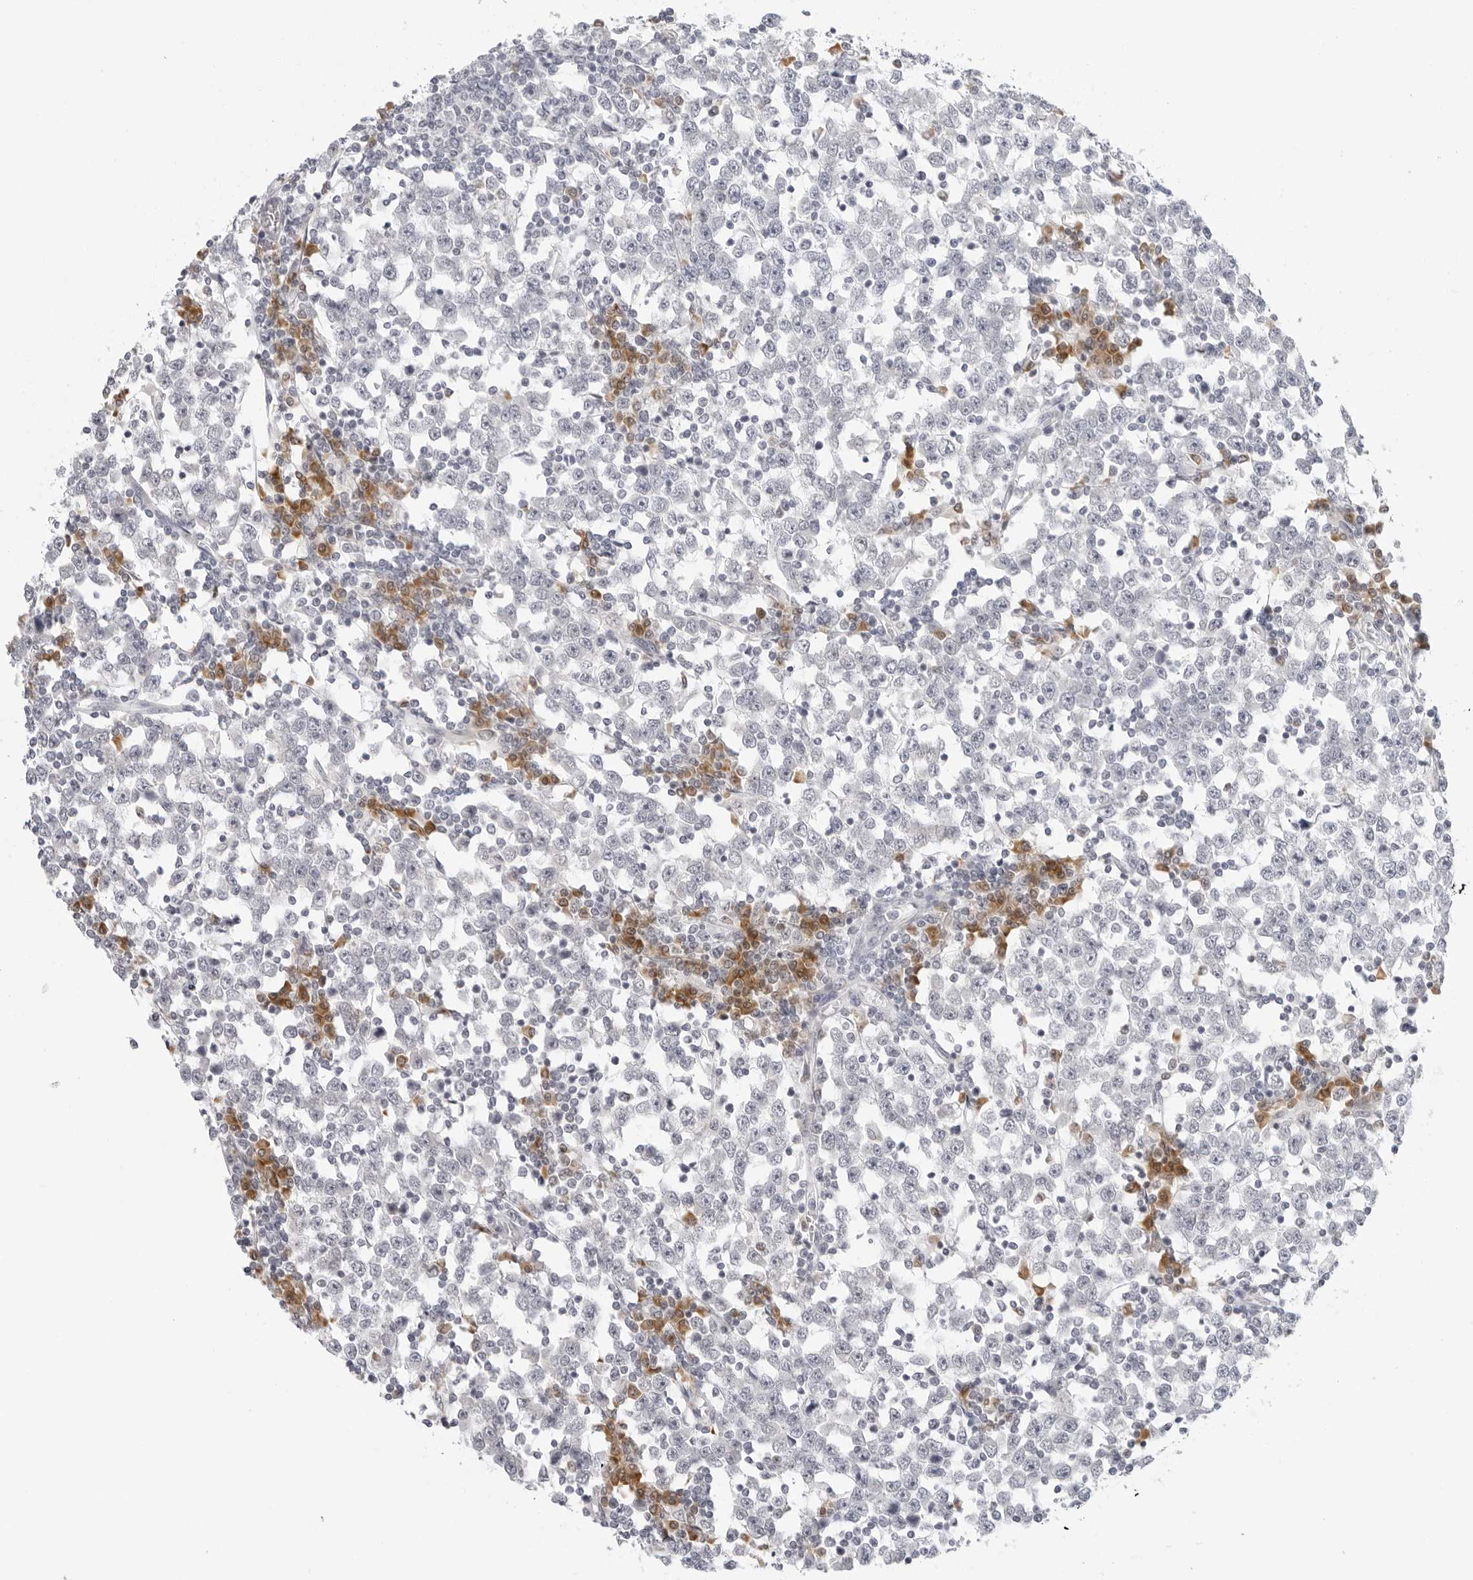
{"staining": {"intensity": "negative", "quantity": "none", "location": "none"}, "tissue": "testis cancer", "cell_type": "Tumor cells", "image_type": "cancer", "snomed": [{"axis": "morphology", "description": "Seminoma, NOS"}, {"axis": "topography", "description": "Testis"}], "caption": "Protein analysis of testis cancer demonstrates no significant staining in tumor cells. (DAB immunohistochemistry with hematoxylin counter stain).", "gene": "EDN2", "patient": {"sex": "male", "age": 65}}